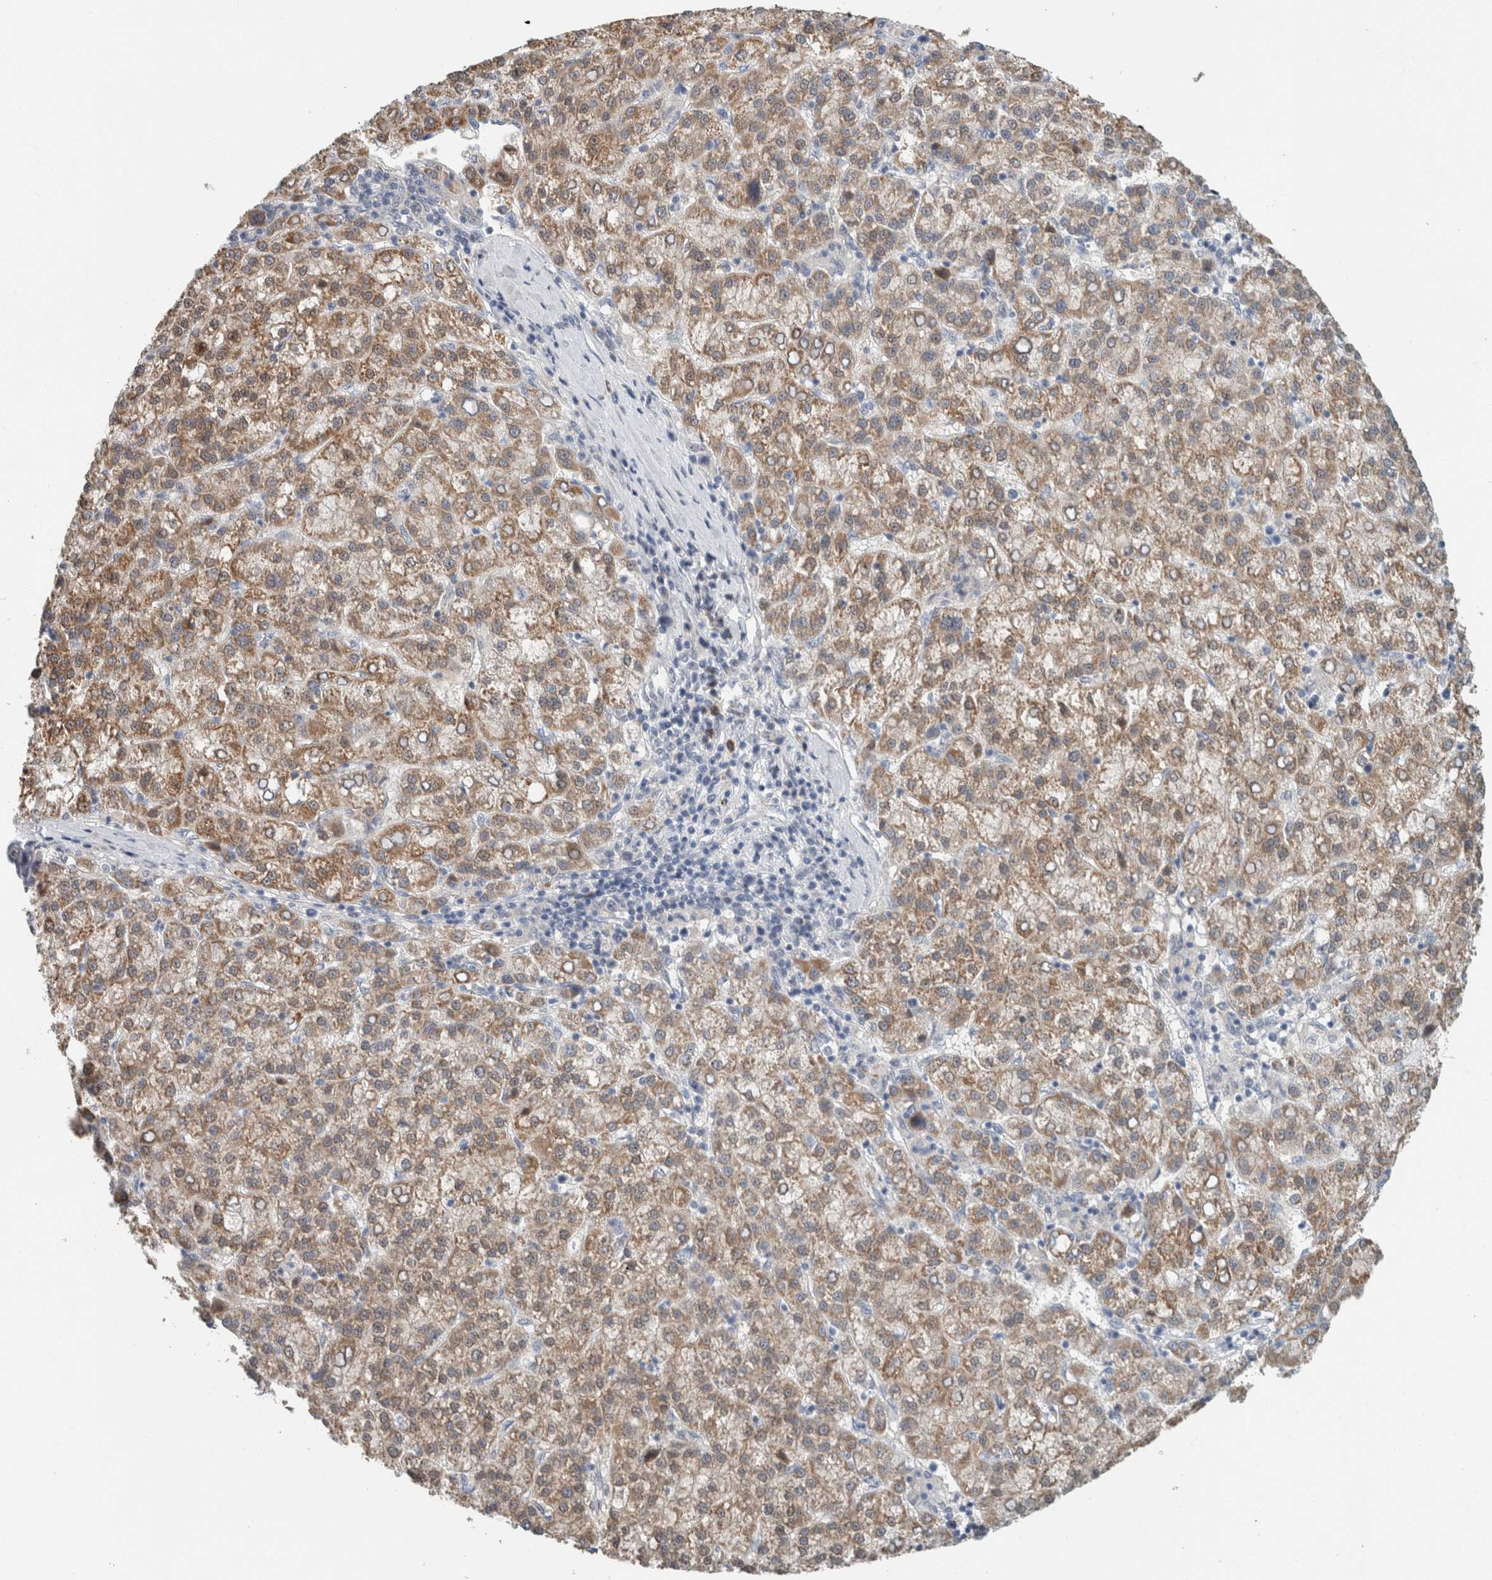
{"staining": {"intensity": "moderate", "quantity": ">75%", "location": "cytoplasmic/membranous"}, "tissue": "liver cancer", "cell_type": "Tumor cells", "image_type": "cancer", "snomed": [{"axis": "morphology", "description": "Carcinoma, Hepatocellular, NOS"}, {"axis": "topography", "description": "Liver"}], "caption": "Liver cancer tissue reveals moderate cytoplasmic/membranous positivity in about >75% of tumor cells Using DAB (brown) and hematoxylin (blue) stains, captured at high magnification using brightfield microscopy.", "gene": "CRAT", "patient": {"sex": "female", "age": 58}}